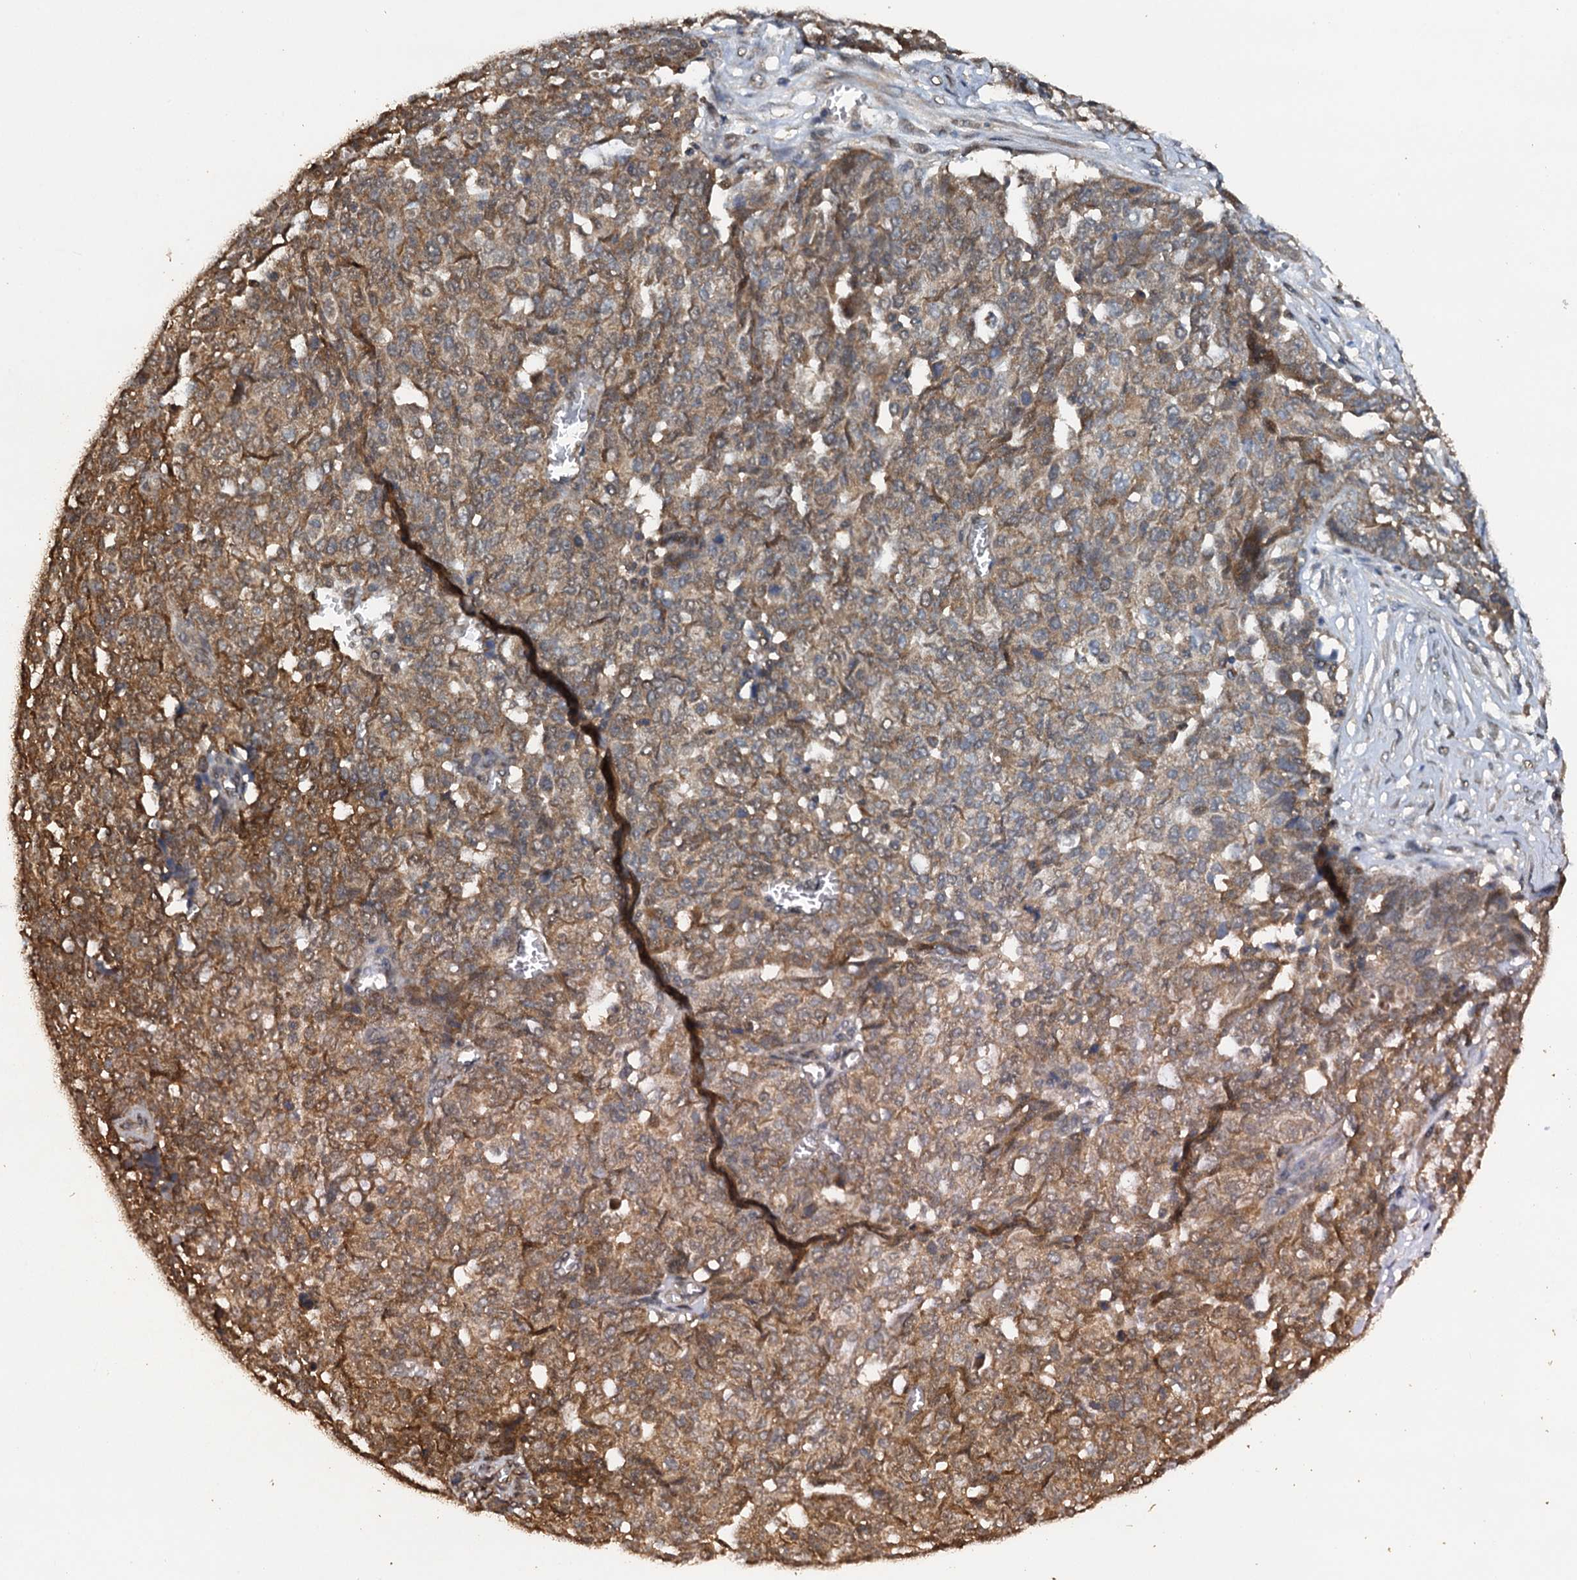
{"staining": {"intensity": "moderate", "quantity": ">75%", "location": "cytoplasmic/membranous"}, "tissue": "ovarian cancer", "cell_type": "Tumor cells", "image_type": "cancer", "snomed": [{"axis": "morphology", "description": "Cystadenocarcinoma, serous, NOS"}, {"axis": "topography", "description": "Soft tissue"}, {"axis": "topography", "description": "Ovary"}], "caption": "Immunohistochemistry (IHC) of ovarian cancer exhibits medium levels of moderate cytoplasmic/membranous expression in about >75% of tumor cells.", "gene": "PSMD9", "patient": {"sex": "female", "age": 57}}